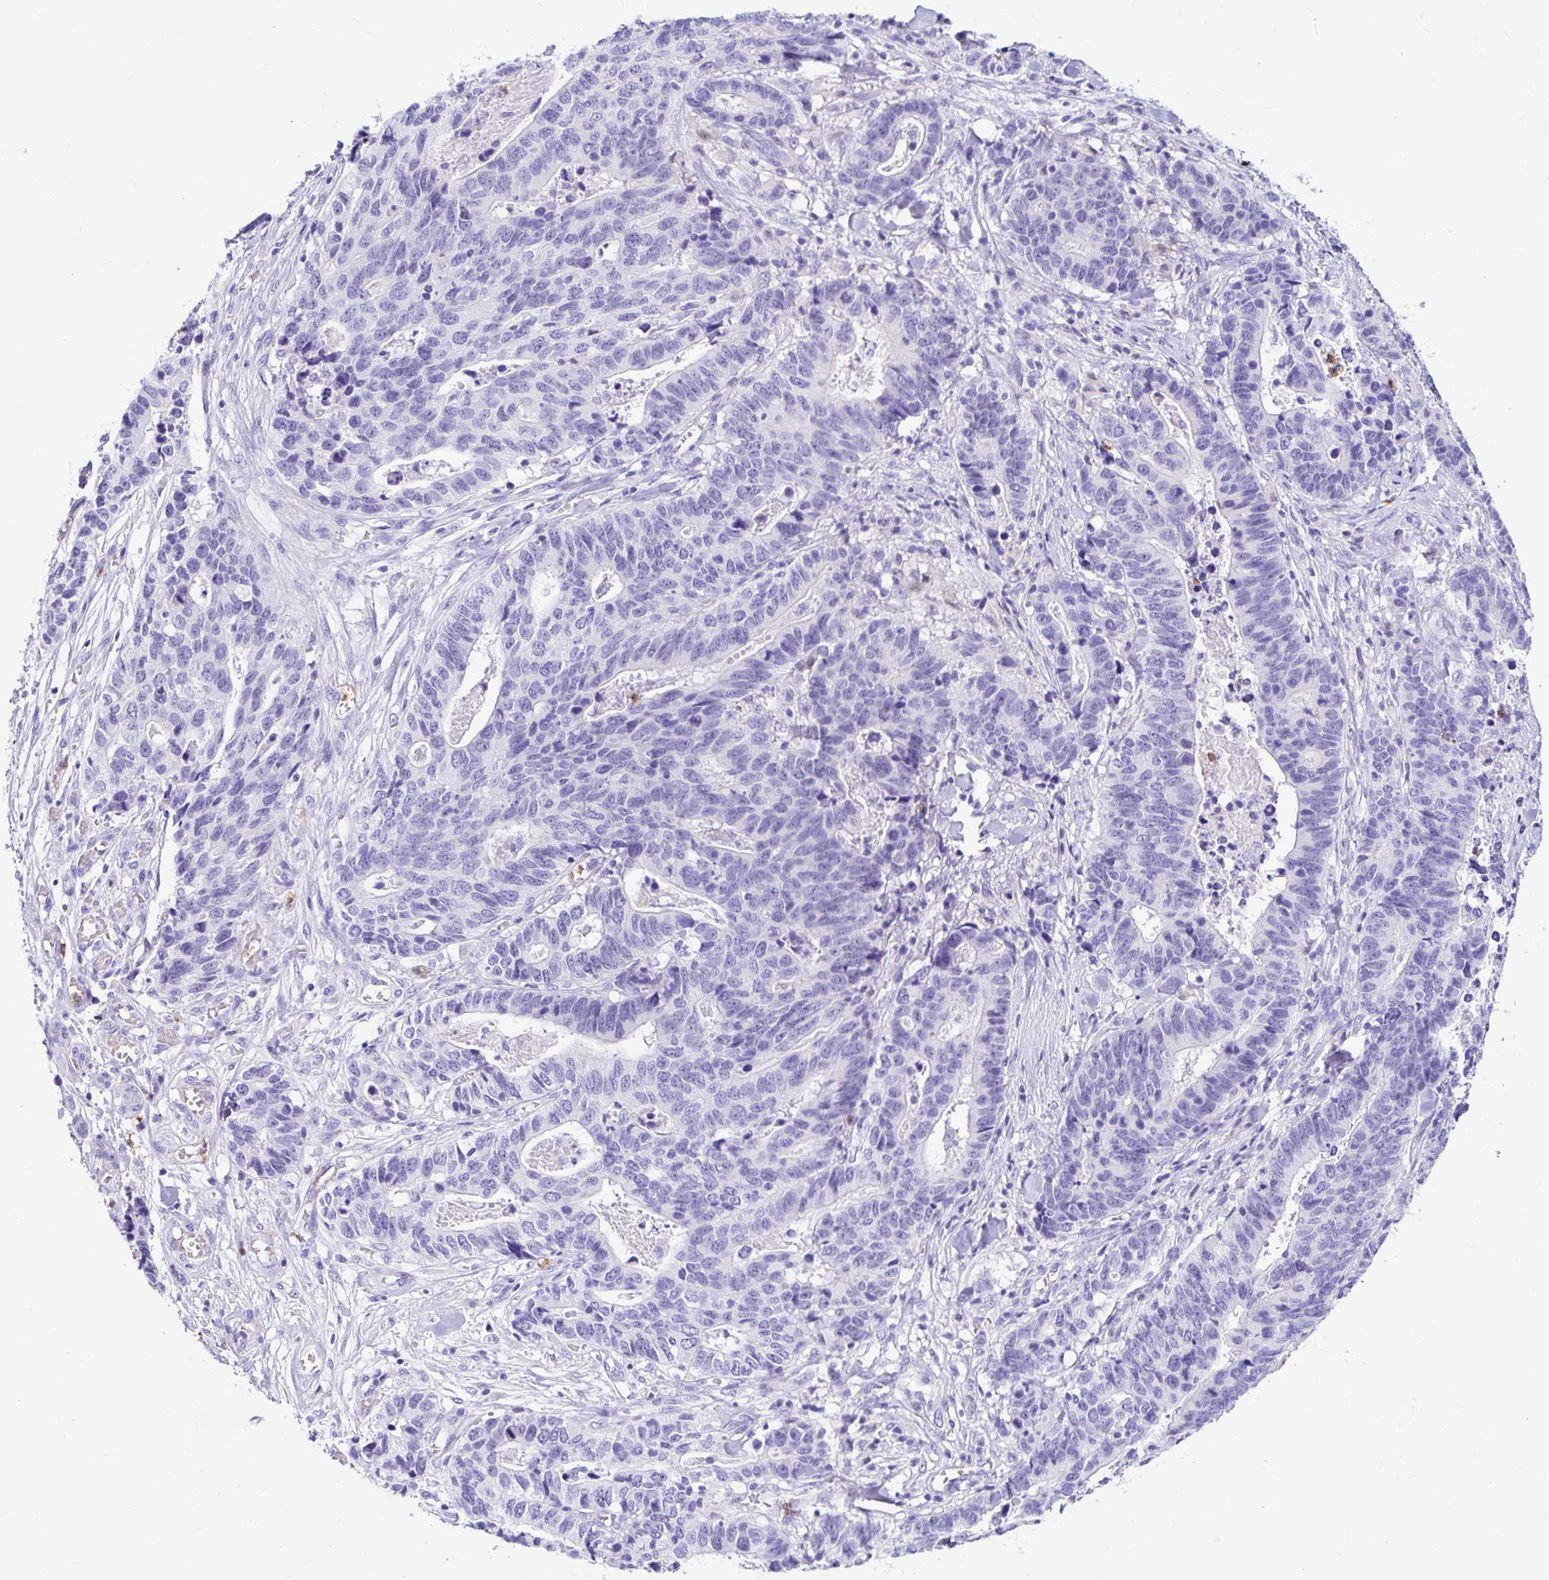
{"staining": {"intensity": "negative", "quantity": "none", "location": "none"}, "tissue": "stomach cancer", "cell_type": "Tumor cells", "image_type": "cancer", "snomed": [{"axis": "morphology", "description": "Adenocarcinoma, NOS"}, {"axis": "topography", "description": "Stomach, upper"}], "caption": "This is an immunohistochemistry (IHC) image of adenocarcinoma (stomach). There is no staining in tumor cells.", "gene": "CLEC1B", "patient": {"sex": "female", "age": 67}}